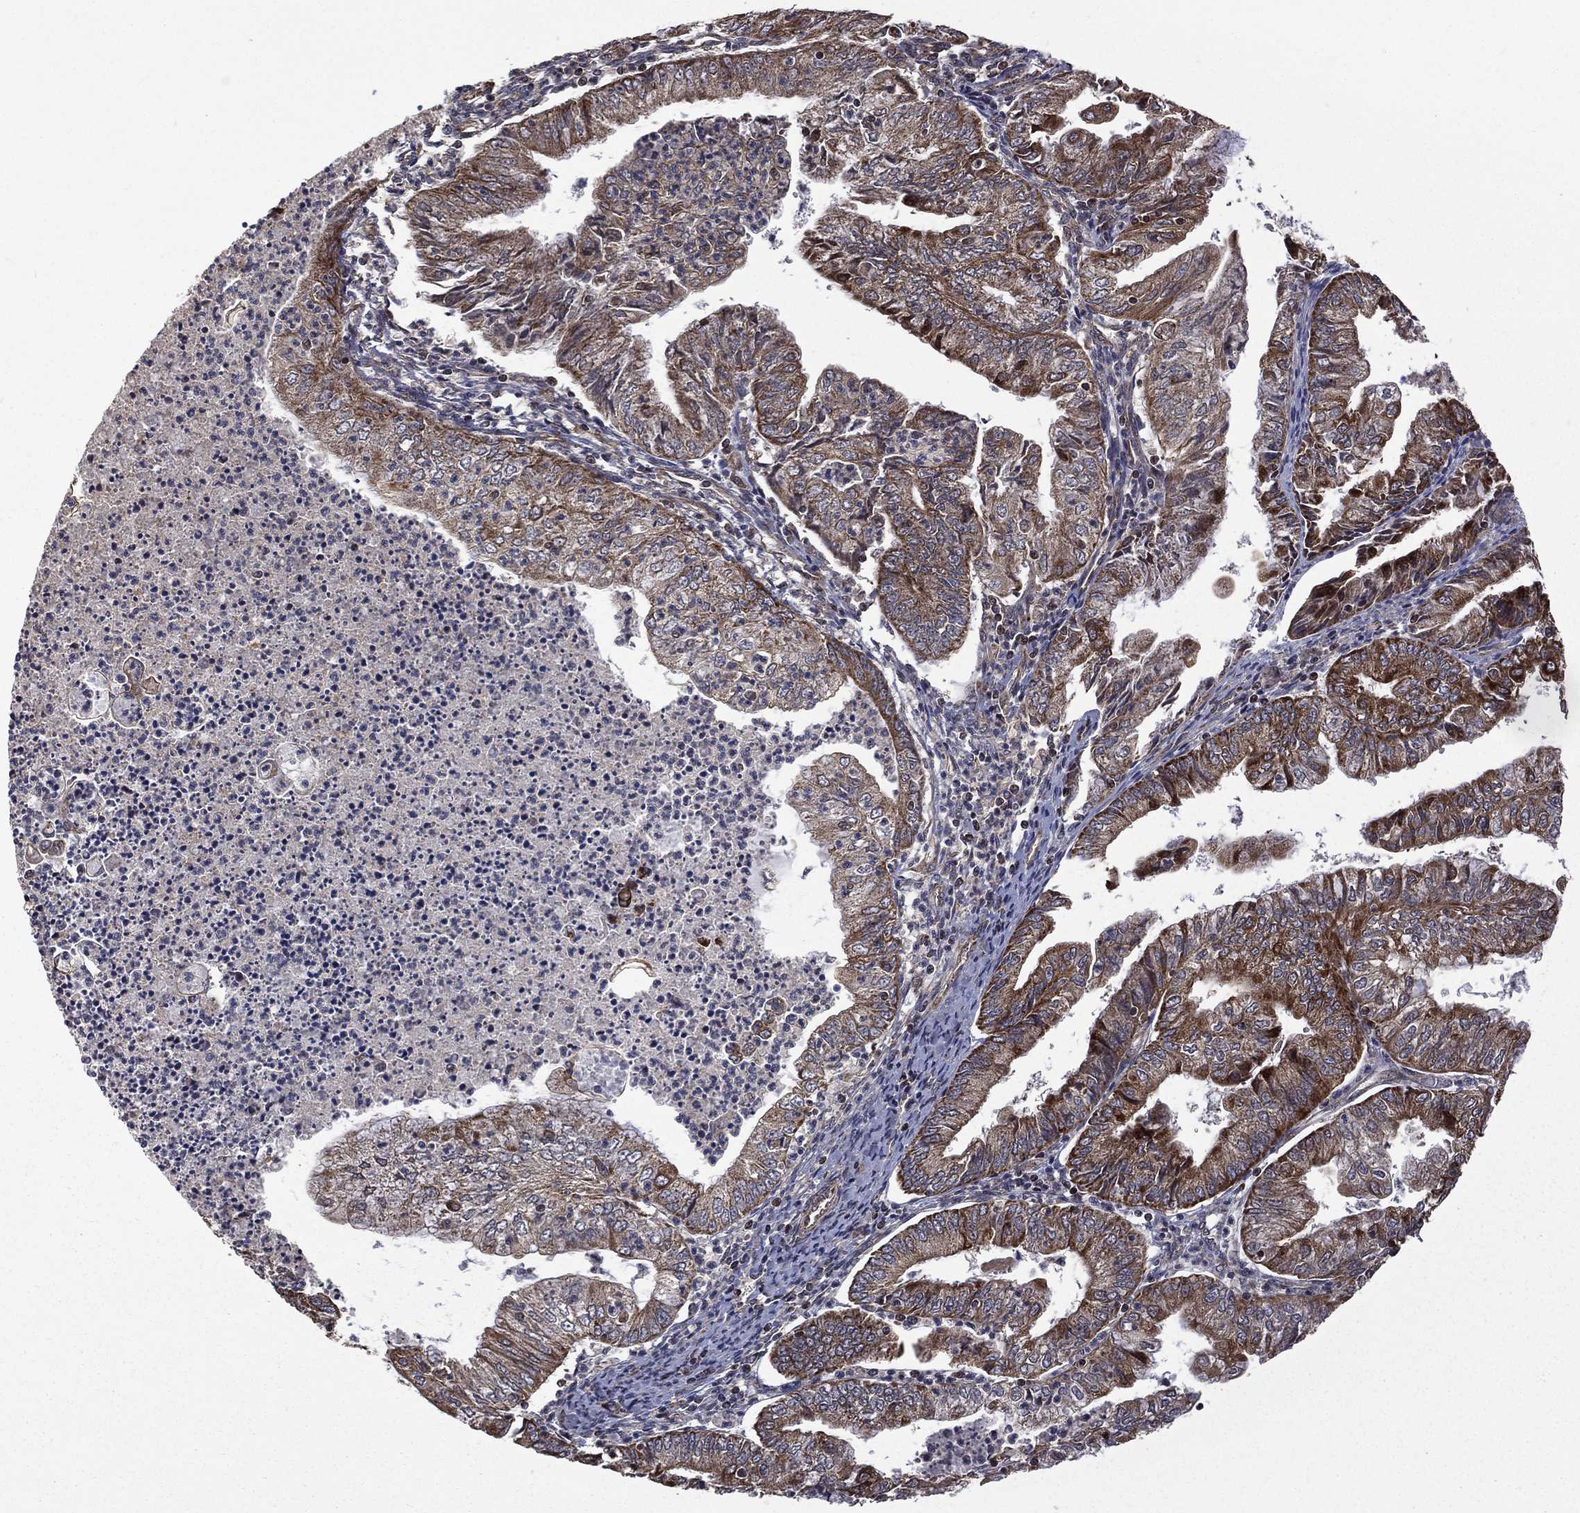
{"staining": {"intensity": "strong", "quantity": ">75%", "location": "cytoplasmic/membranous"}, "tissue": "endometrial cancer", "cell_type": "Tumor cells", "image_type": "cancer", "snomed": [{"axis": "morphology", "description": "Adenocarcinoma, NOS"}, {"axis": "topography", "description": "Endometrium"}], "caption": "Strong cytoplasmic/membranous protein staining is present in about >75% of tumor cells in endometrial cancer (adenocarcinoma). Using DAB (3,3'-diaminobenzidine) (brown) and hematoxylin (blue) stains, captured at high magnification using brightfield microscopy.", "gene": "GIMAP6", "patient": {"sex": "female", "age": 55}}